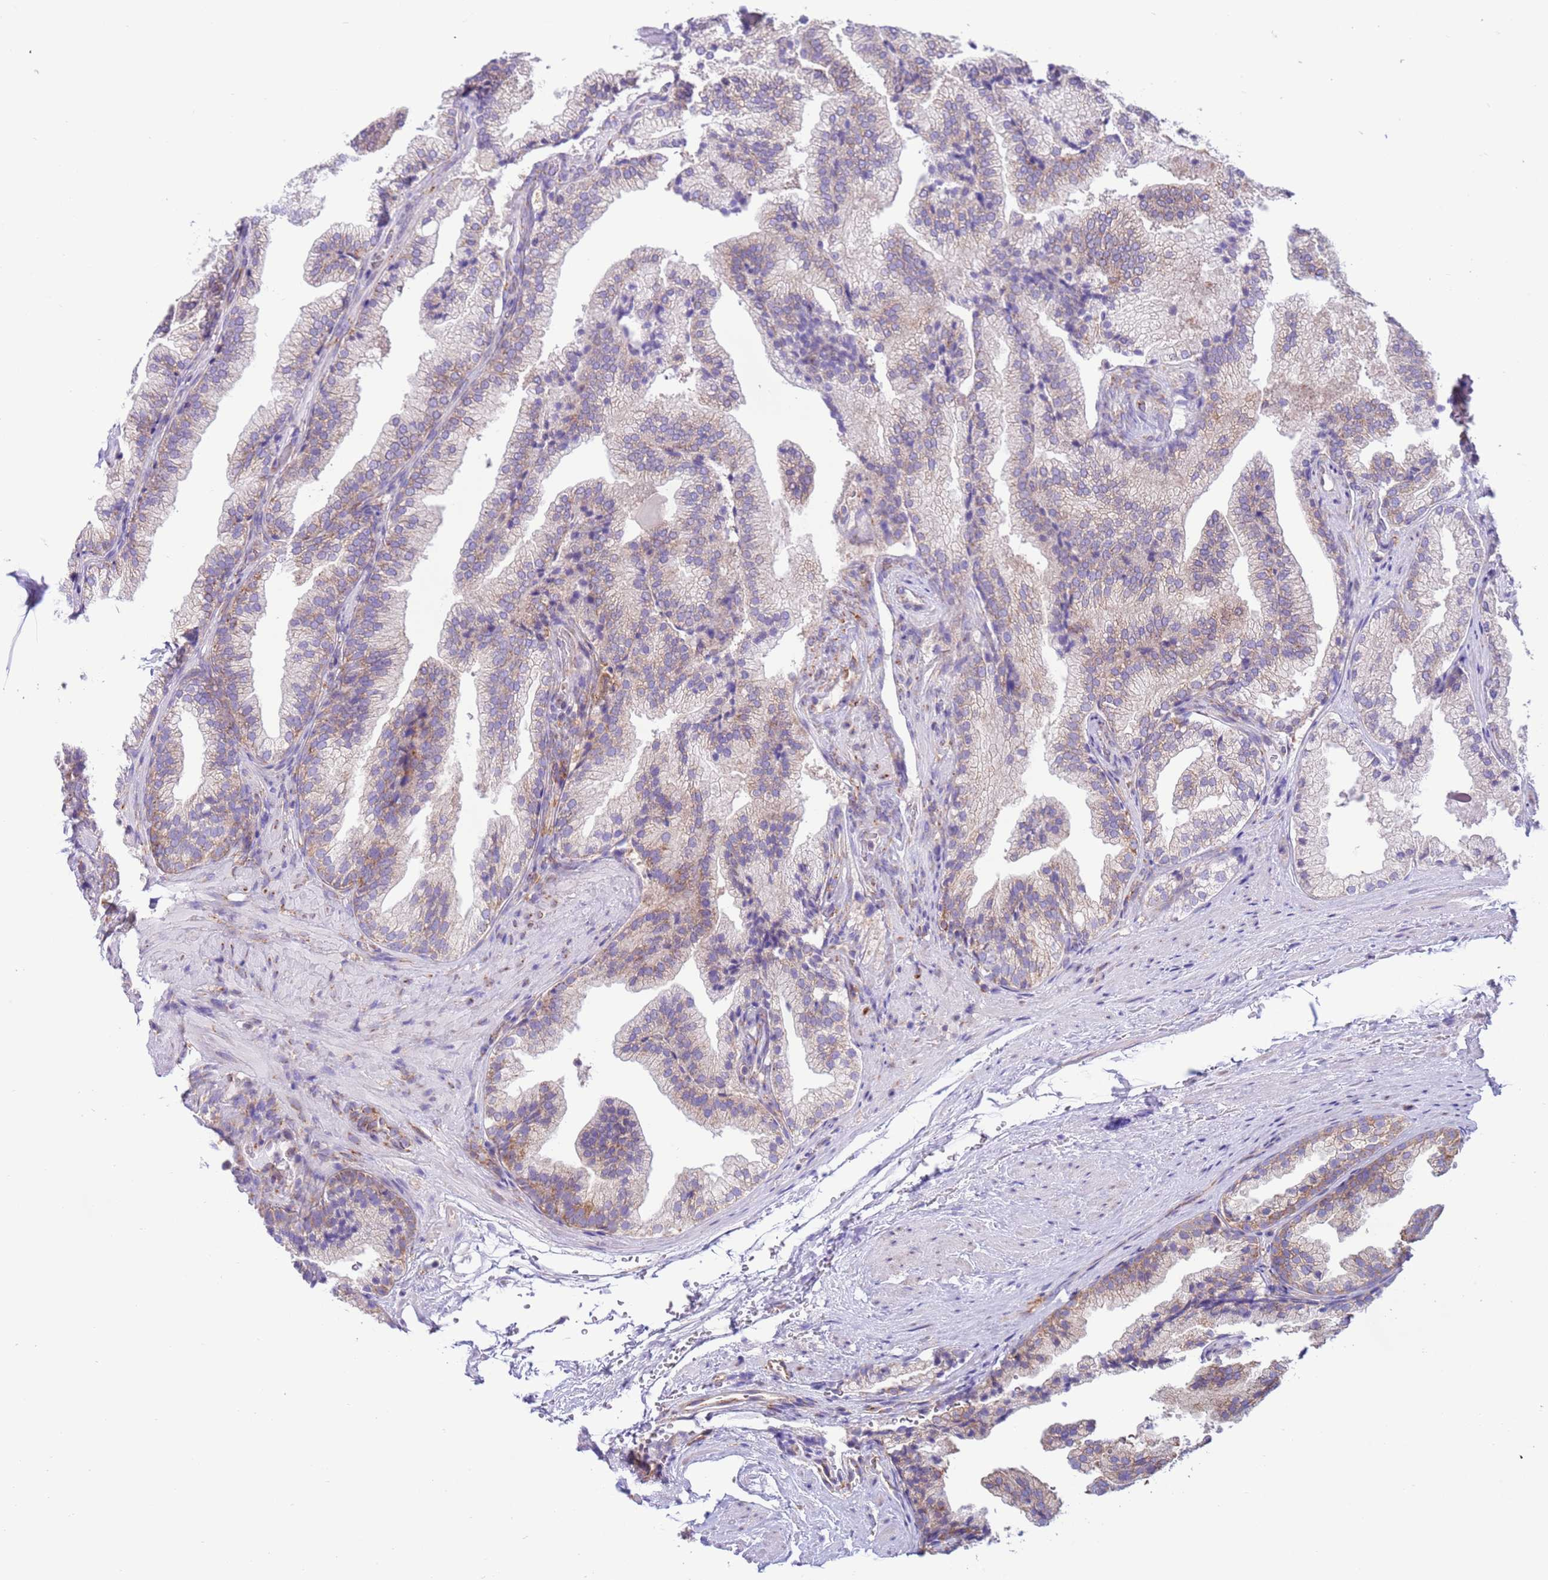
{"staining": {"intensity": "weak", "quantity": "25%-75%", "location": "cytoplasmic/membranous"}, "tissue": "prostate", "cell_type": "Glandular cells", "image_type": "normal", "snomed": [{"axis": "morphology", "description": "Normal tissue, NOS"}, {"axis": "topography", "description": "Prostate"}], "caption": "Immunohistochemical staining of normal prostate displays 25%-75% levels of weak cytoplasmic/membranous protein expression in approximately 25%-75% of glandular cells.", "gene": "VARS1", "patient": {"sex": "male", "age": 76}}